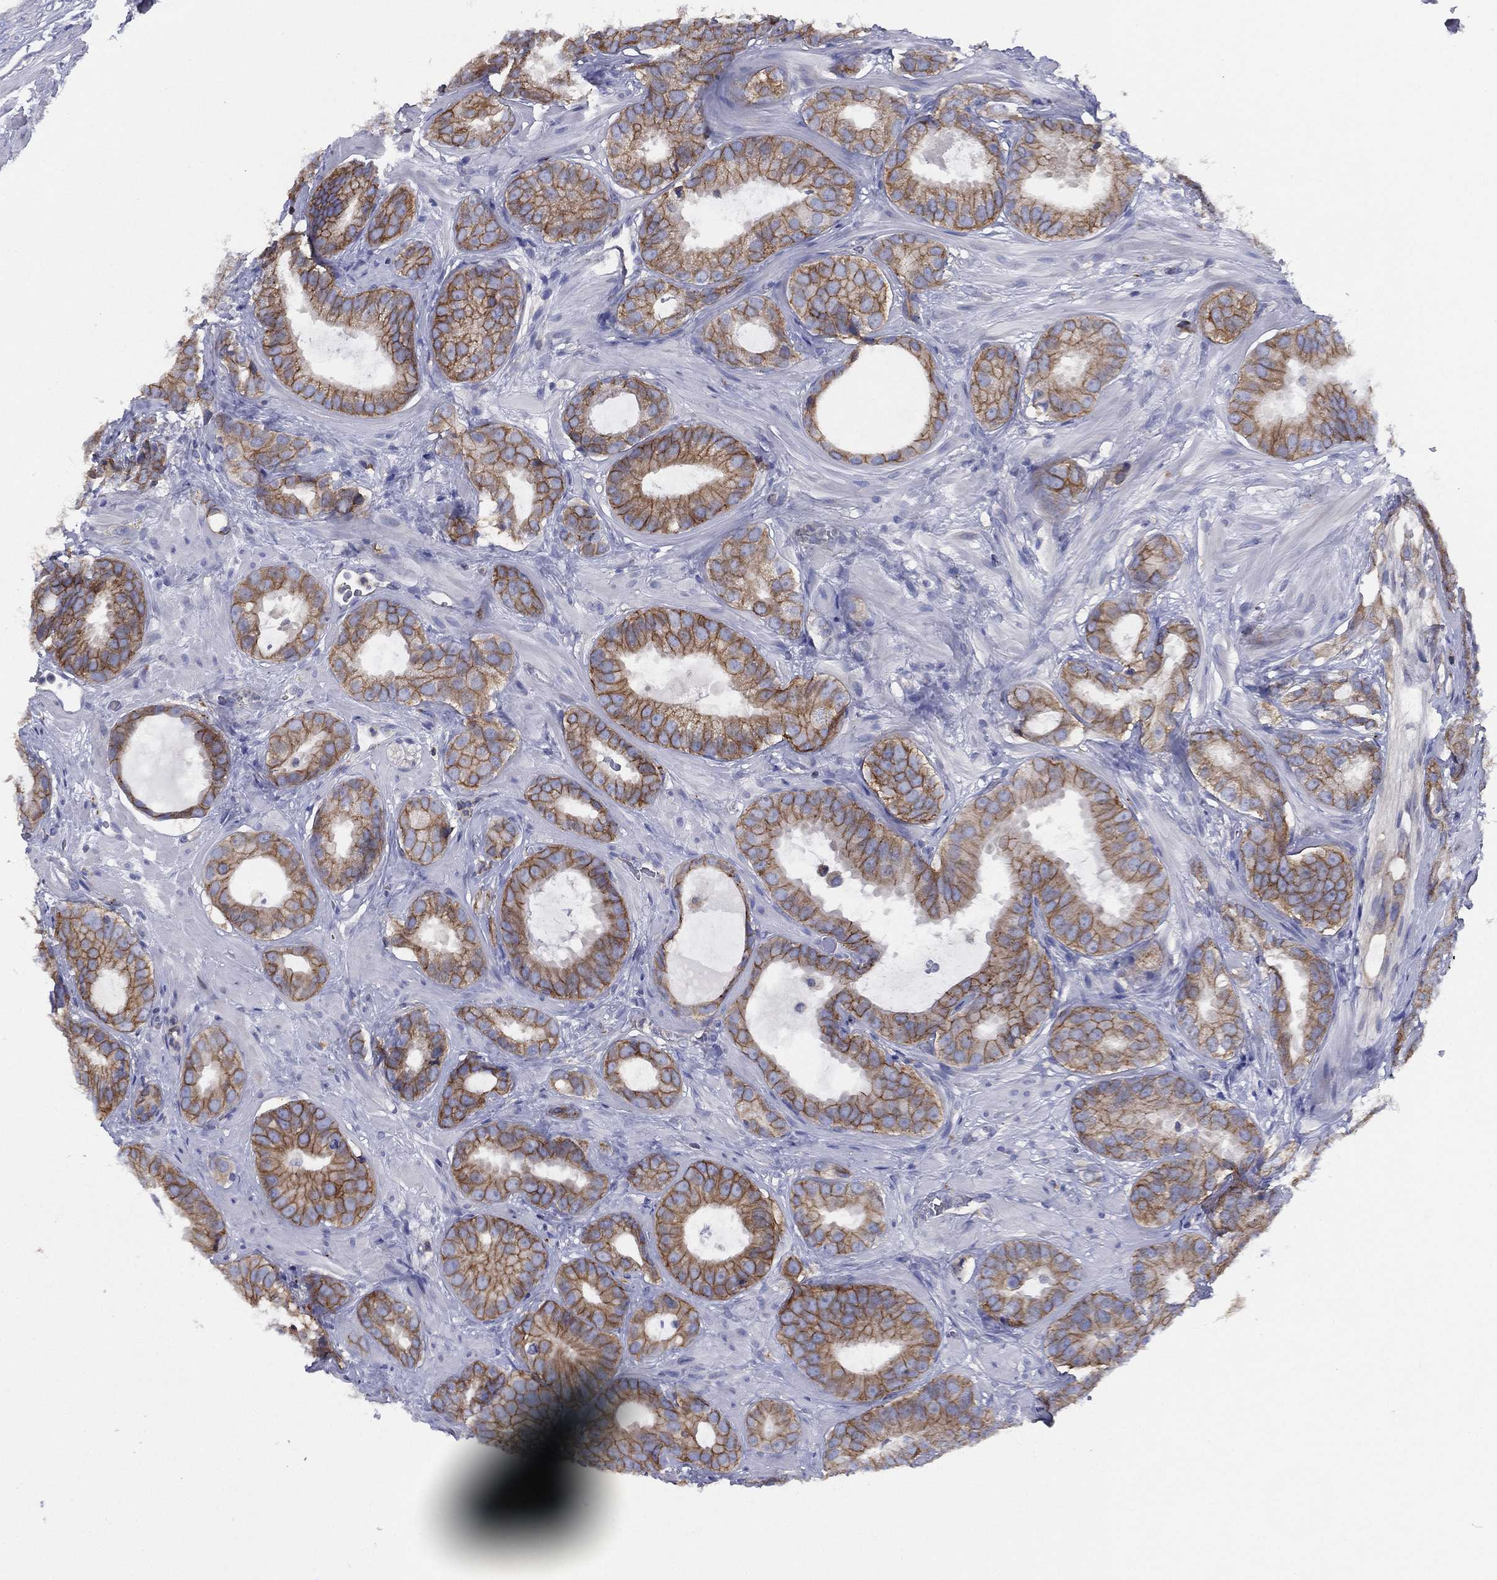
{"staining": {"intensity": "strong", "quantity": ">75%", "location": "cytoplasmic/membranous"}, "tissue": "prostate cancer", "cell_type": "Tumor cells", "image_type": "cancer", "snomed": [{"axis": "morphology", "description": "Adenocarcinoma, NOS"}, {"axis": "topography", "description": "Prostate"}], "caption": "Protein staining of prostate adenocarcinoma tissue demonstrates strong cytoplasmic/membranous expression in approximately >75% of tumor cells.", "gene": "ZNF223", "patient": {"sex": "male", "age": 69}}